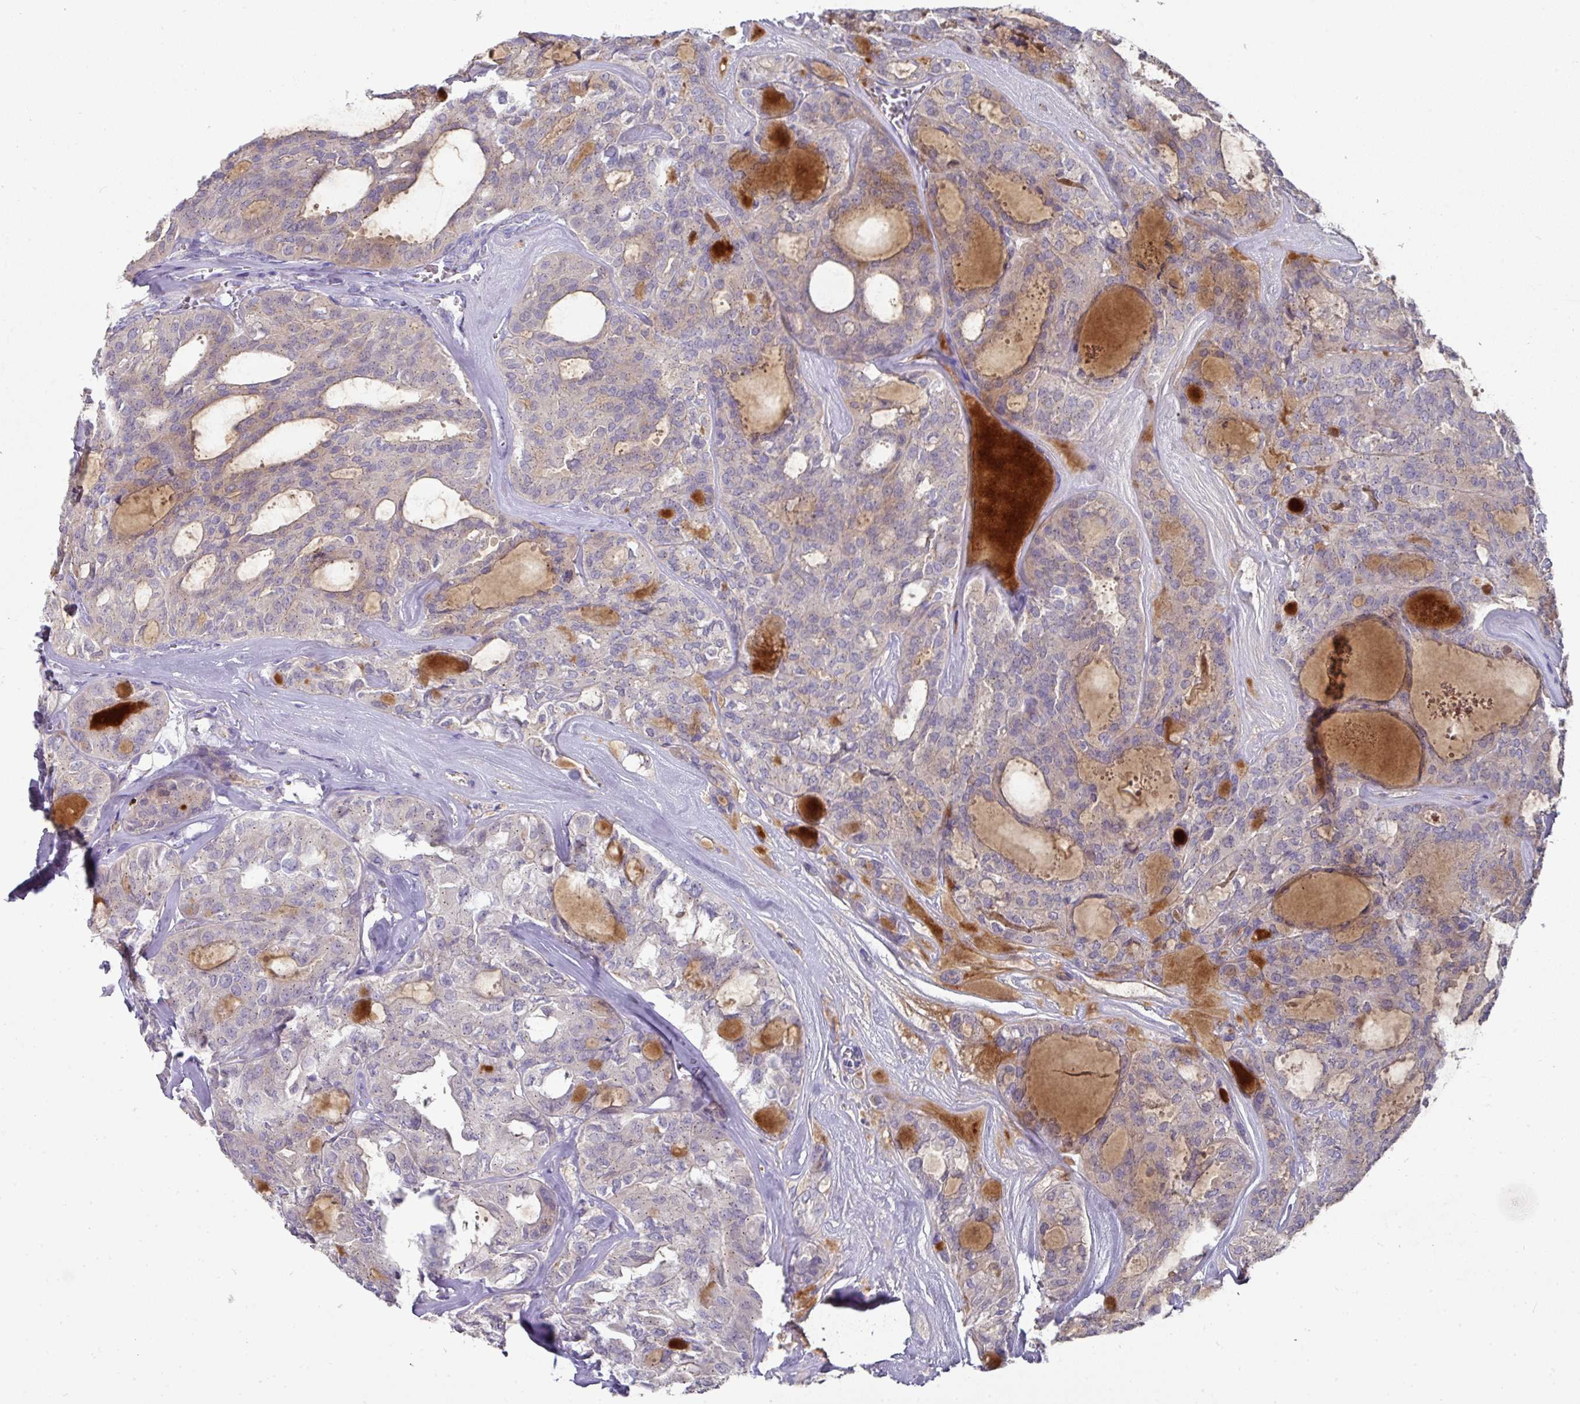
{"staining": {"intensity": "negative", "quantity": "none", "location": "none"}, "tissue": "thyroid cancer", "cell_type": "Tumor cells", "image_type": "cancer", "snomed": [{"axis": "morphology", "description": "Follicular adenoma carcinoma, NOS"}, {"axis": "topography", "description": "Thyroid gland"}], "caption": "An IHC histopathology image of follicular adenoma carcinoma (thyroid) is shown. There is no staining in tumor cells of follicular adenoma carcinoma (thyroid).", "gene": "IL4R", "patient": {"sex": "male", "age": 75}}